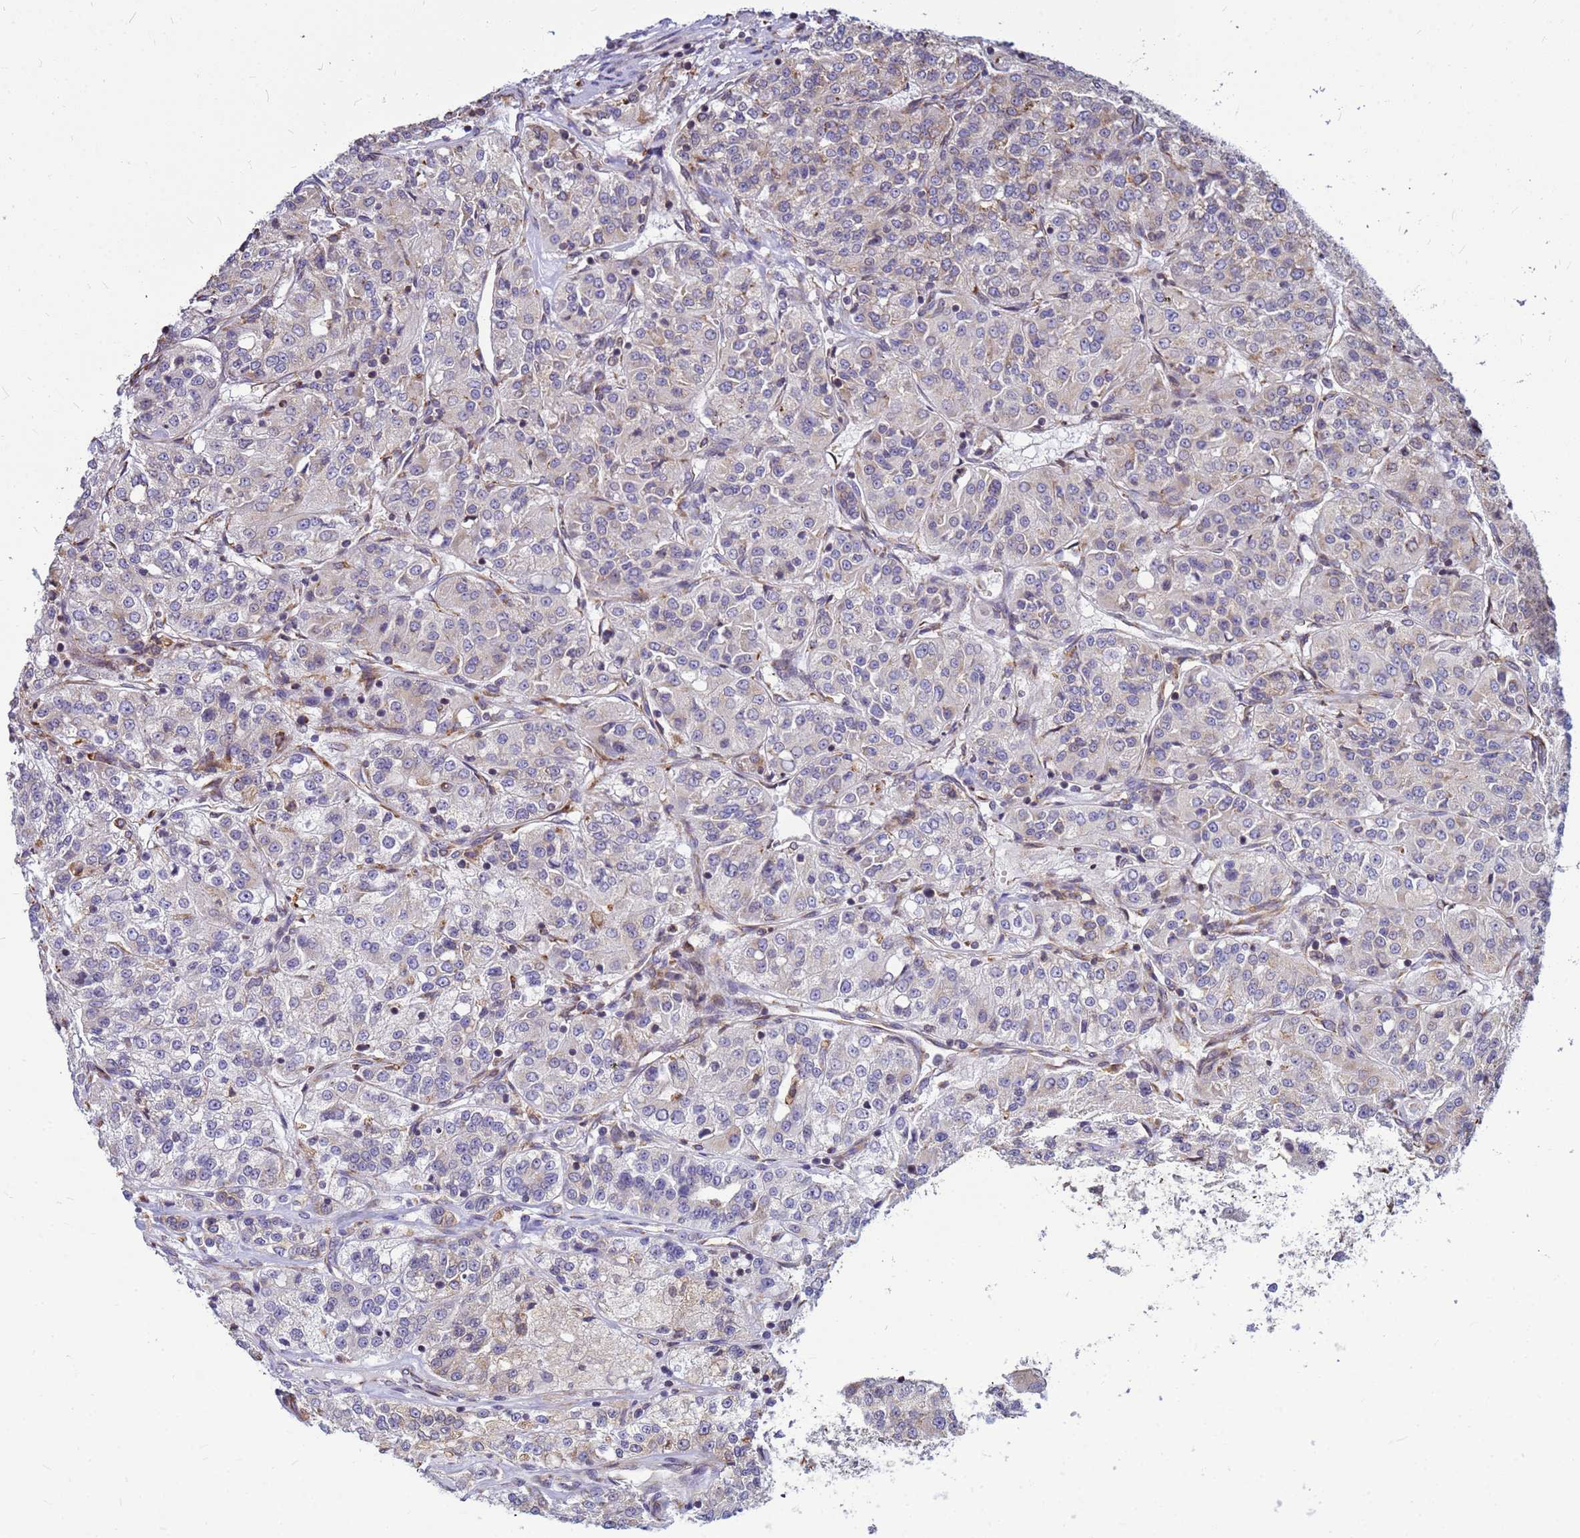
{"staining": {"intensity": "negative", "quantity": "none", "location": "none"}, "tissue": "renal cancer", "cell_type": "Tumor cells", "image_type": "cancer", "snomed": [{"axis": "morphology", "description": "Adenocarcinoma, NOS"}, {"axis": "topography", "description": "Kidney"}], "caption": "IHC of renal cancer (adenocarcinoma) reveals no expression in tumor cells.", "gene": "SSR4", "patient": {"sex": "female", "age": 63}}